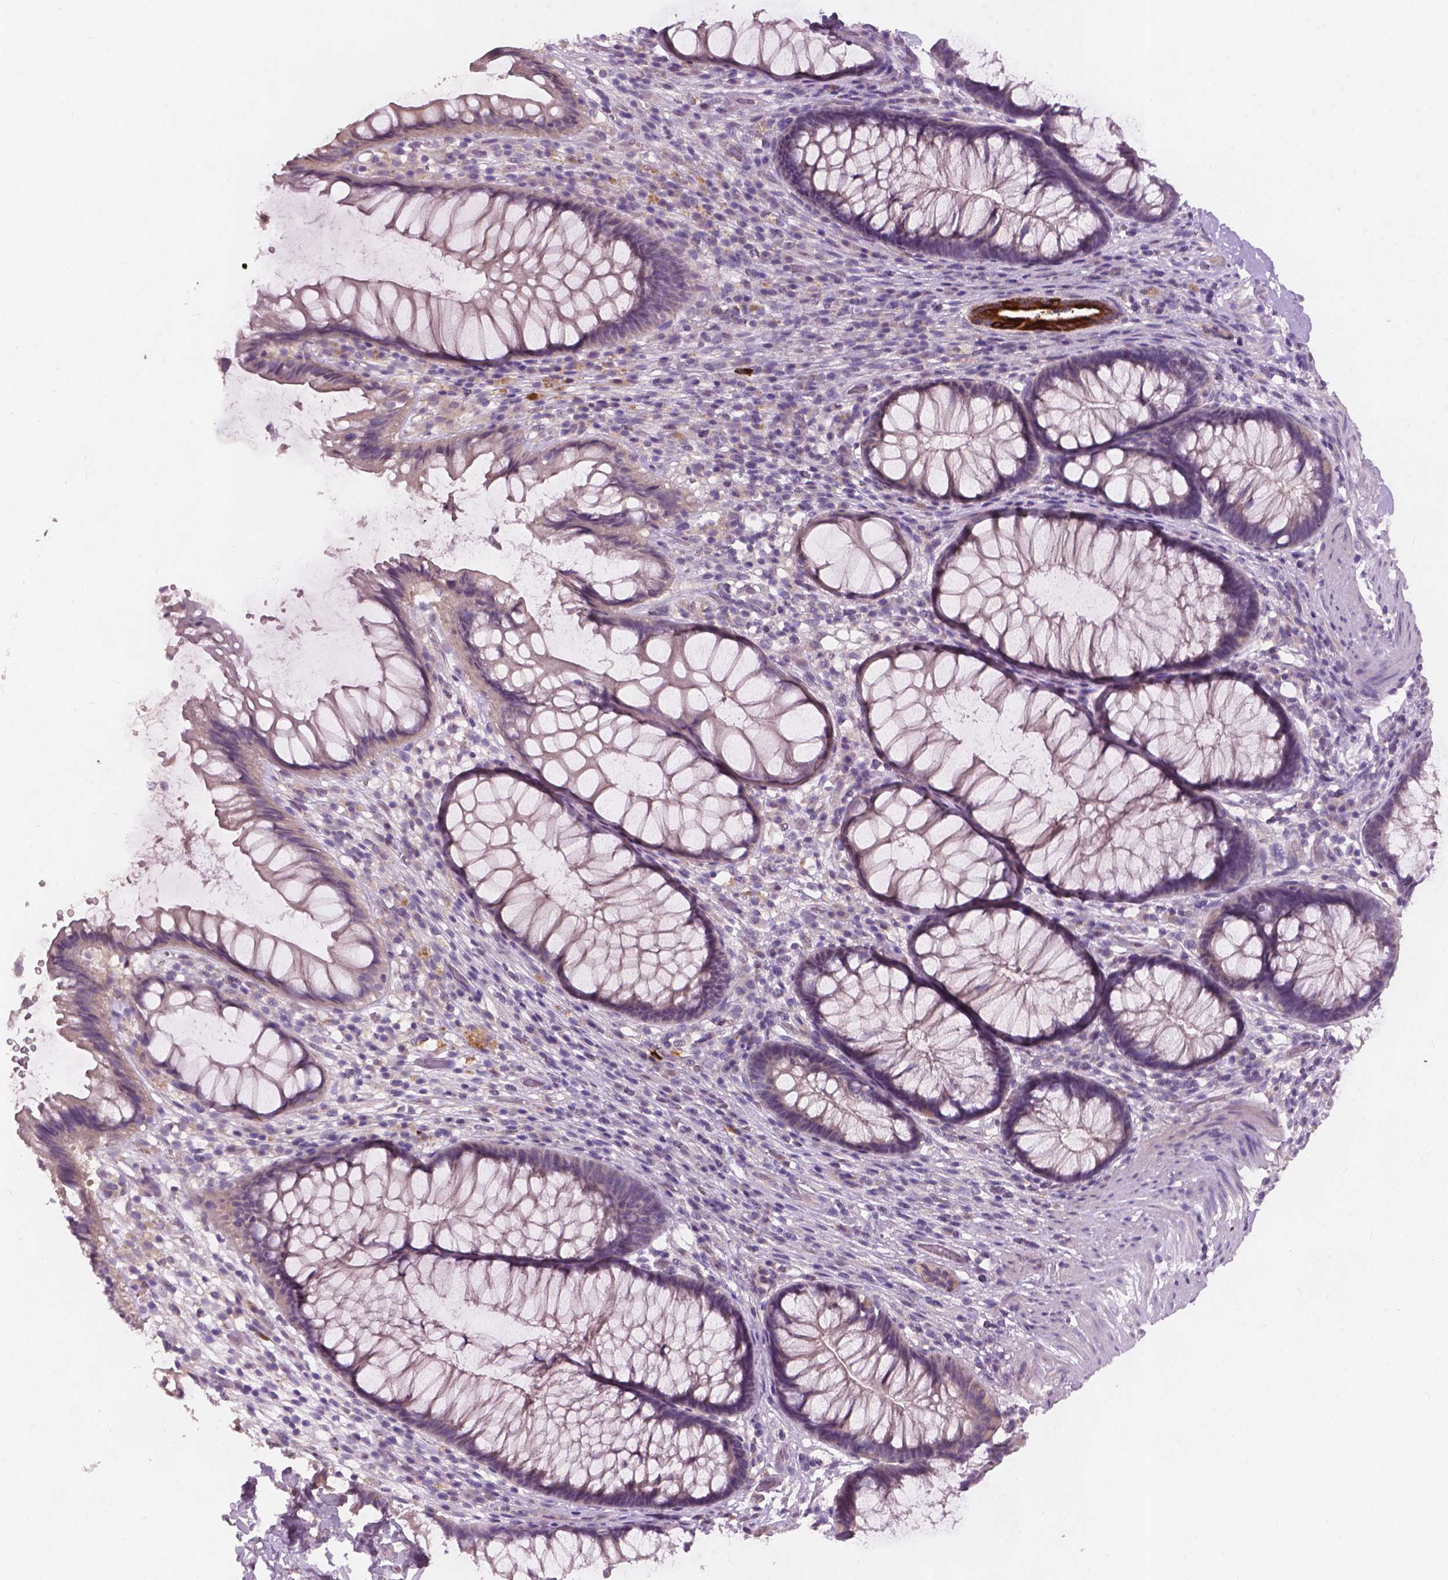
{"staining": {"intensity": "negative", "quantity": "none", "location": "none"}, "tissue": "rectum", "cell_type": "Glandular cells", "image_type": "normal", "snomed": [{"axis": "morphology", "description": "Normal tissue, NOS"}, {"axis": "topography", "description": "Smooth muscle"}, {"axis": "topography", "description": "Rectum"}], "caption": "Glandular cells are negative for protein expression in normal human rectum.", "gene": "KRT17", "patient": {"sex": "male", "age": 53}}